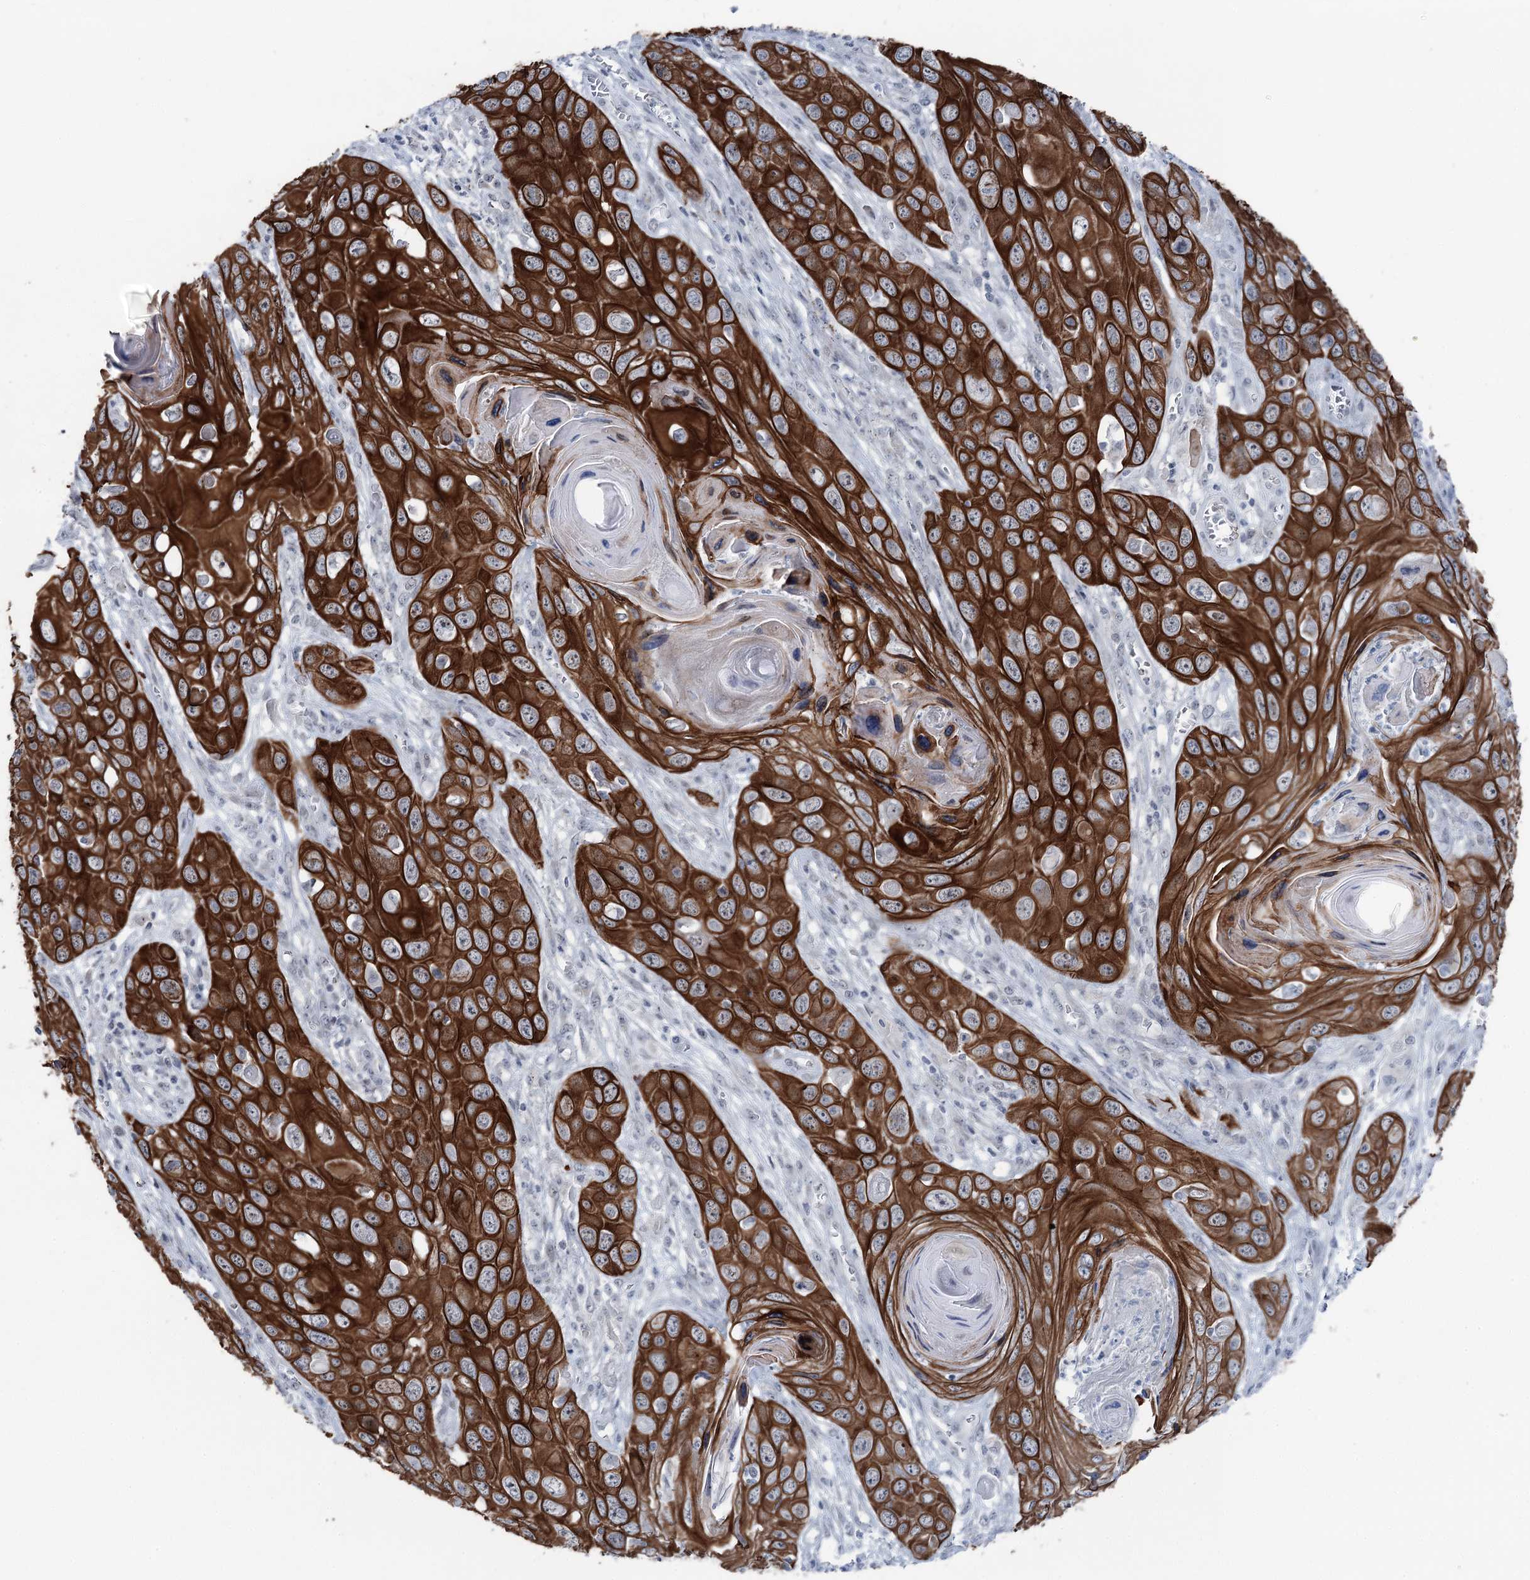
{"staining": {"intensity": "strong", "quantity": ">75%", "location": "cytoplasmic/membranous"}, "tissue": "skin cancer", "cell_type": "Tumor cells", "image_type": "cancer", "snomed": [{"axis": "morphology", "description": "Squamous cell carcinoma, NOS"}, {"axis": "topography", "description": "Skin"}], "caption": "Immunohistochemical staining of skin squamous cell carcinoma exhibits strong cytoplasmic/membranous protein positivity in about >75% of tumor cells.", "gene": "STEEP1", "patient": {"sex": "male", "age": 55}}